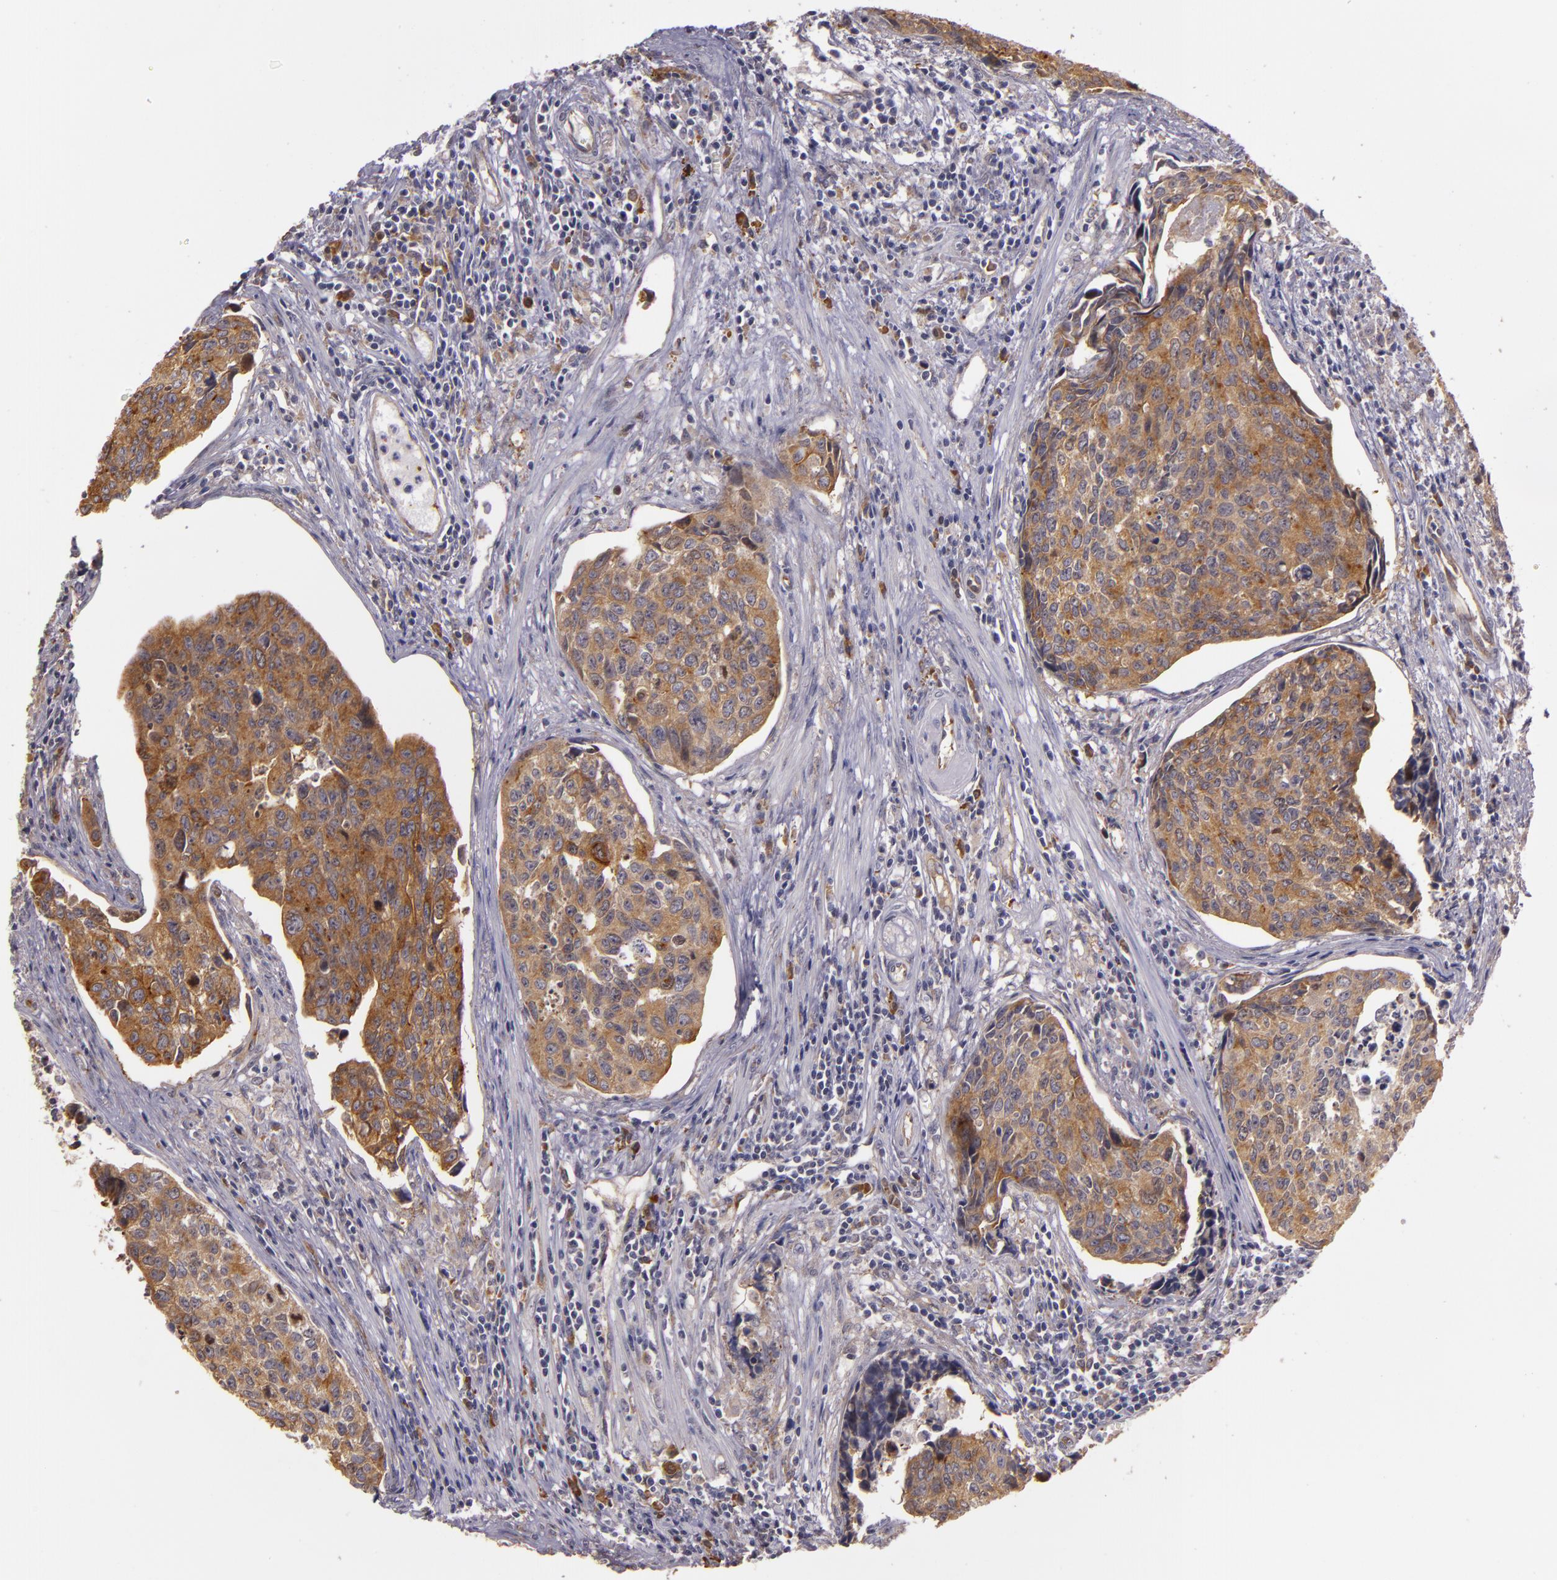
{"staining": {"intensity": "moderate", "quantity": ">75%", "location": "cytoplasmic/membranous"}, "tissue": "urothelial cancer", "cell_type": "Tumor cells", "image_type": "cancer", "snomed": [{"axis": "morphology", "description": "Urothelial carcinoma, High grade"}, {"axis": "topography", "description": "Urinary bladder"}], "caption": "Immunohistochemistry of human urothelial cancer shows medium levels of moderate cytoplasmic/membranous staining in approximately >75% of tumor cells. Nuclei are stained in blue.", "gene": "SYTL4", "patient": {"sex": "male", "age": 81}}